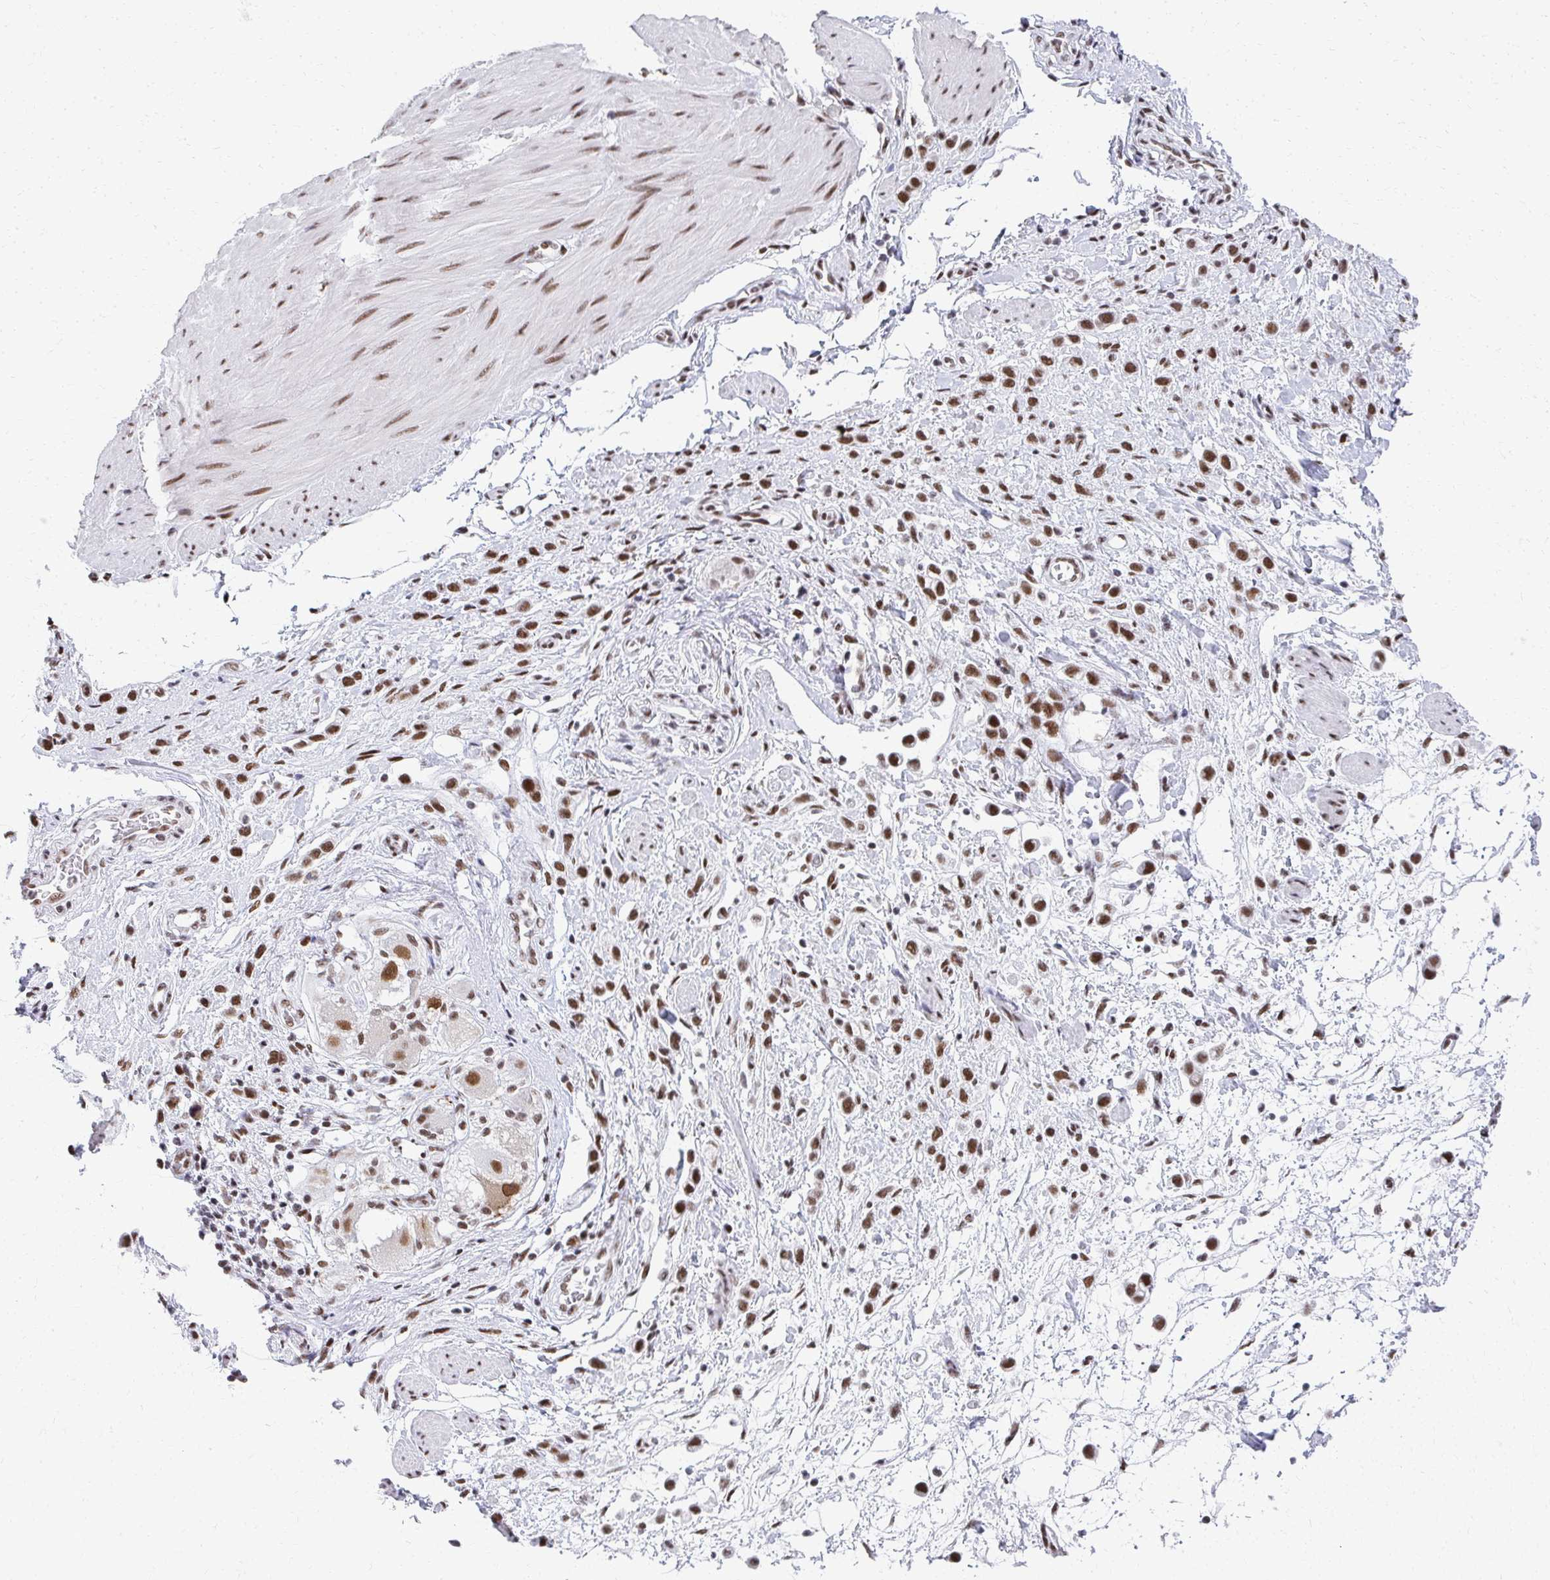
{"staining": {"intensity": "moderate", "quantity": ">75%", "location": "nuclear"}, "tissue": "stomach cancer", "cell_type": "Tumor cells", "image_type": "cancer", "snomed": [{"axis": "morphology", "description": "Adenocarcinoma, NOS"}, {"axis": "topography", "description": "Stomach"}], "caption": "Protein expression analysis of human adenocarcinoma (stomach) reveals moderate nuclear staining in approximately >75% of tumor cells.", "gene": "CREBBP", "patient": {"sex": "female", "age": 65}}